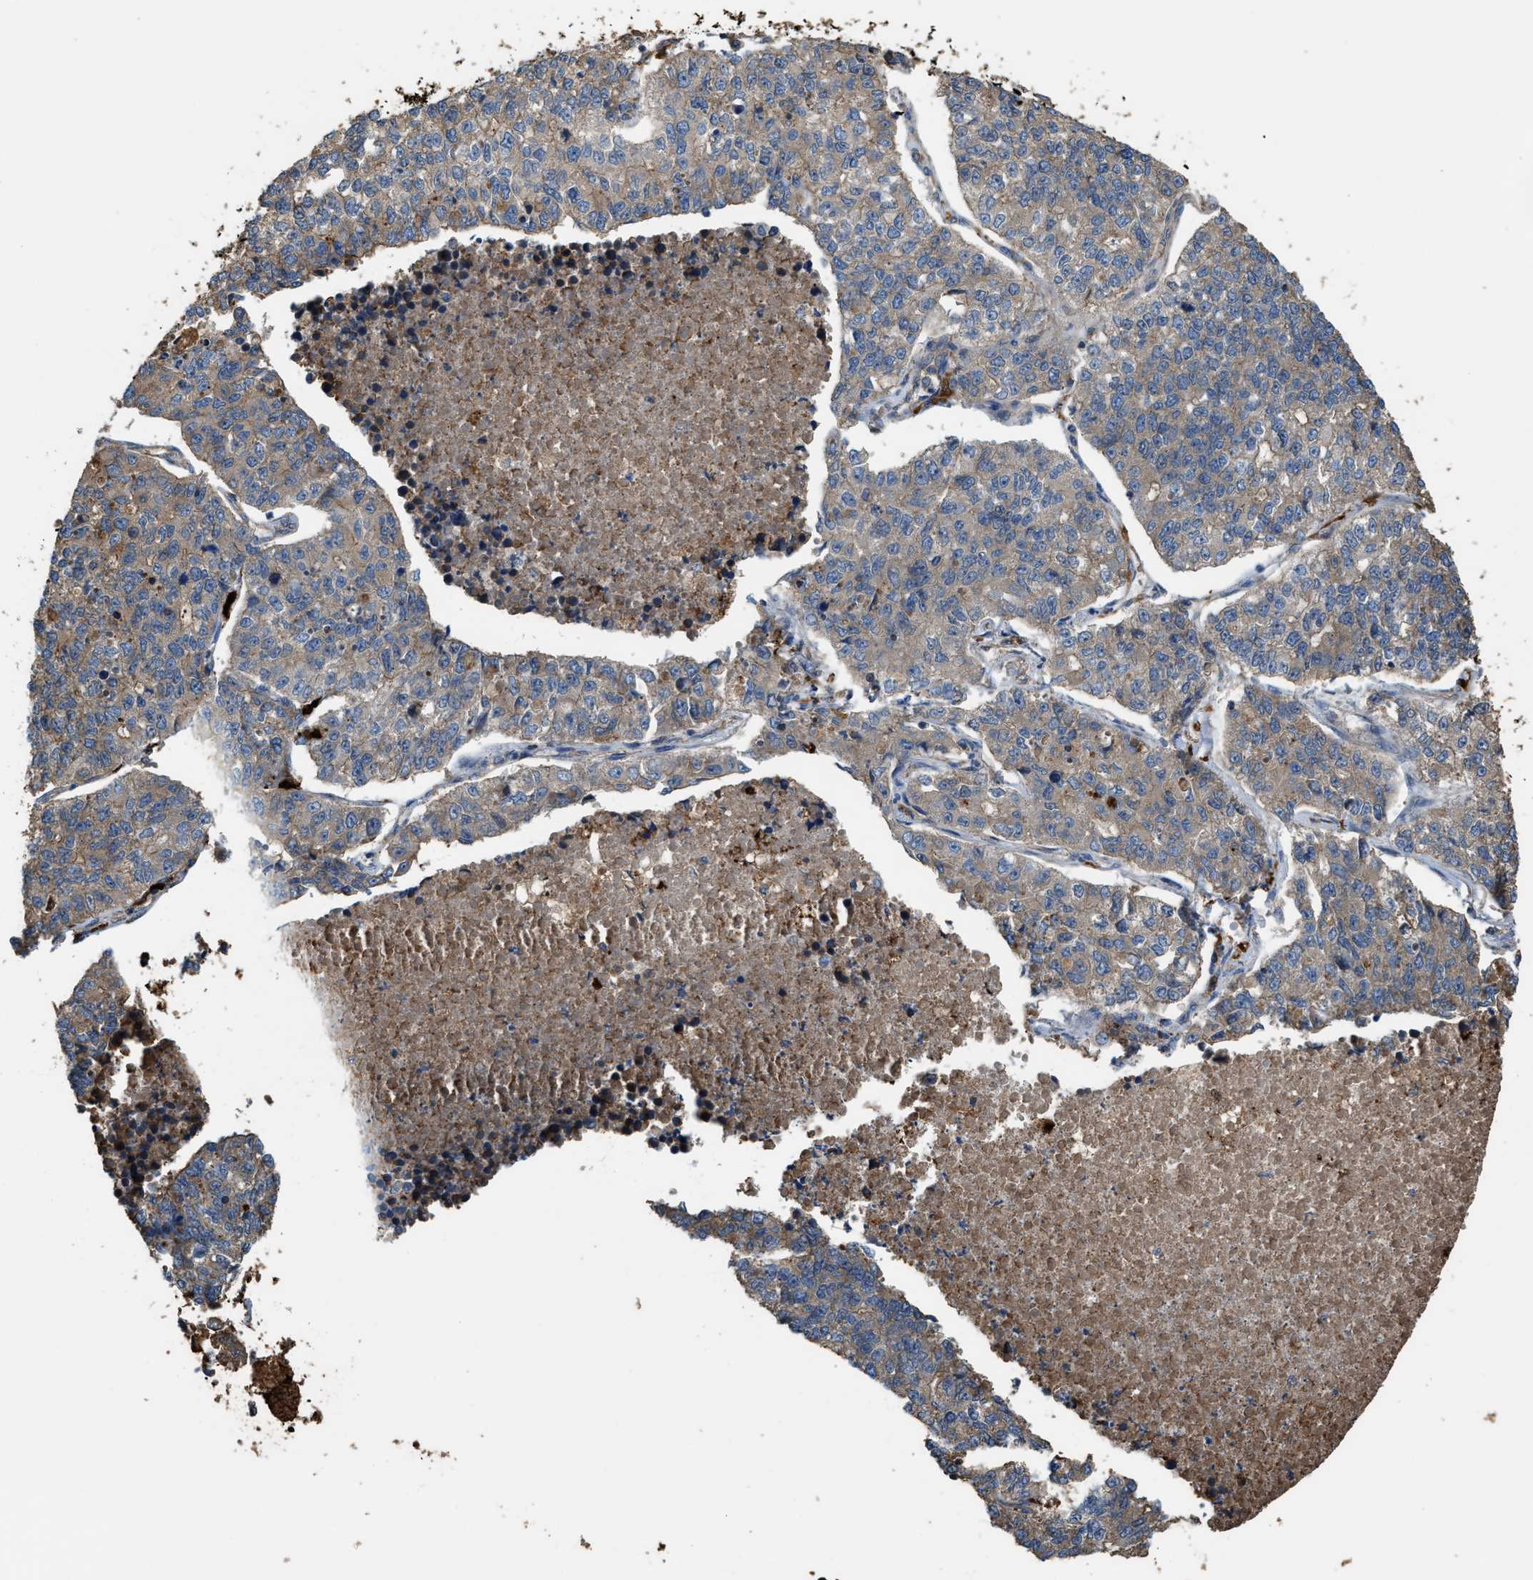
{"staining": {"intensity": "moderate", "quantity": ">75%", "location": "cytoplasmic/membranous"}, "tissue": "lung cancer", "cell_type": "Tumor cells", "image_type": "cancer", "snomed": [{"axis": "morphology", "description": "Adenocarcinoma, NOS"}, {"axis": "topography", "description": "Lung"}], "caption": "A brown stain shows moderate cytoplasmic/membranous positivity of a protein in human lung cancer tumor cells.", "gene": "ATIC", "patient": {"sex": "male", "age": 49}}